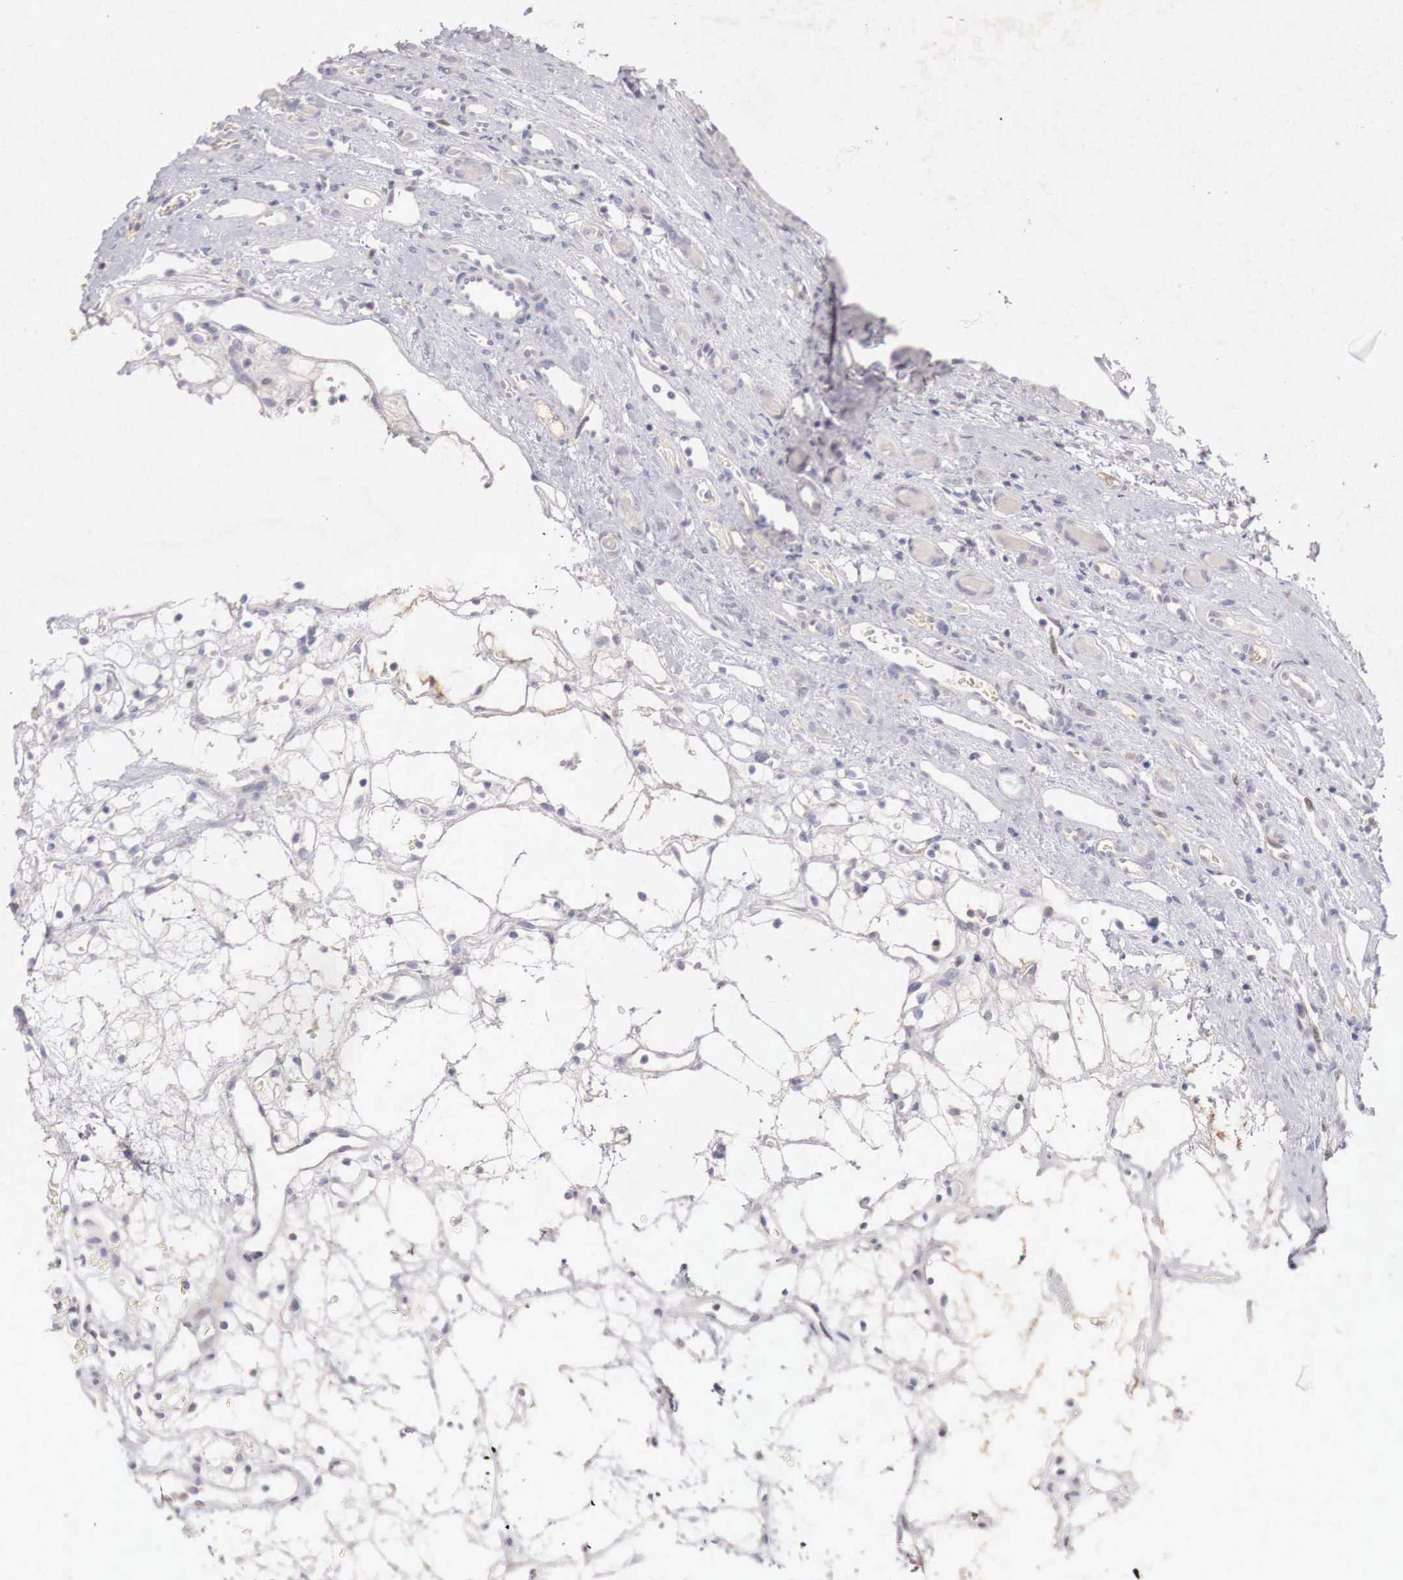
{"staining": {"intensity": "negative", "quantity": "none", "location": "none"}, "tissue": "renal cancer", "cell_type": "Tumor cells", "image_type": "cancer", "snomed": [{"axis": "morphology", "description": "Adenocarcinoma, NOS"}, {"axis": "topography", "description": "Kidney"}], "caption": "Immunohistochemistry of human renal cancer (adenocarcinoma) shows no staining in tumor cells.", "gene": "GATA1", "patient": {"sex": "female", "age": 60}}